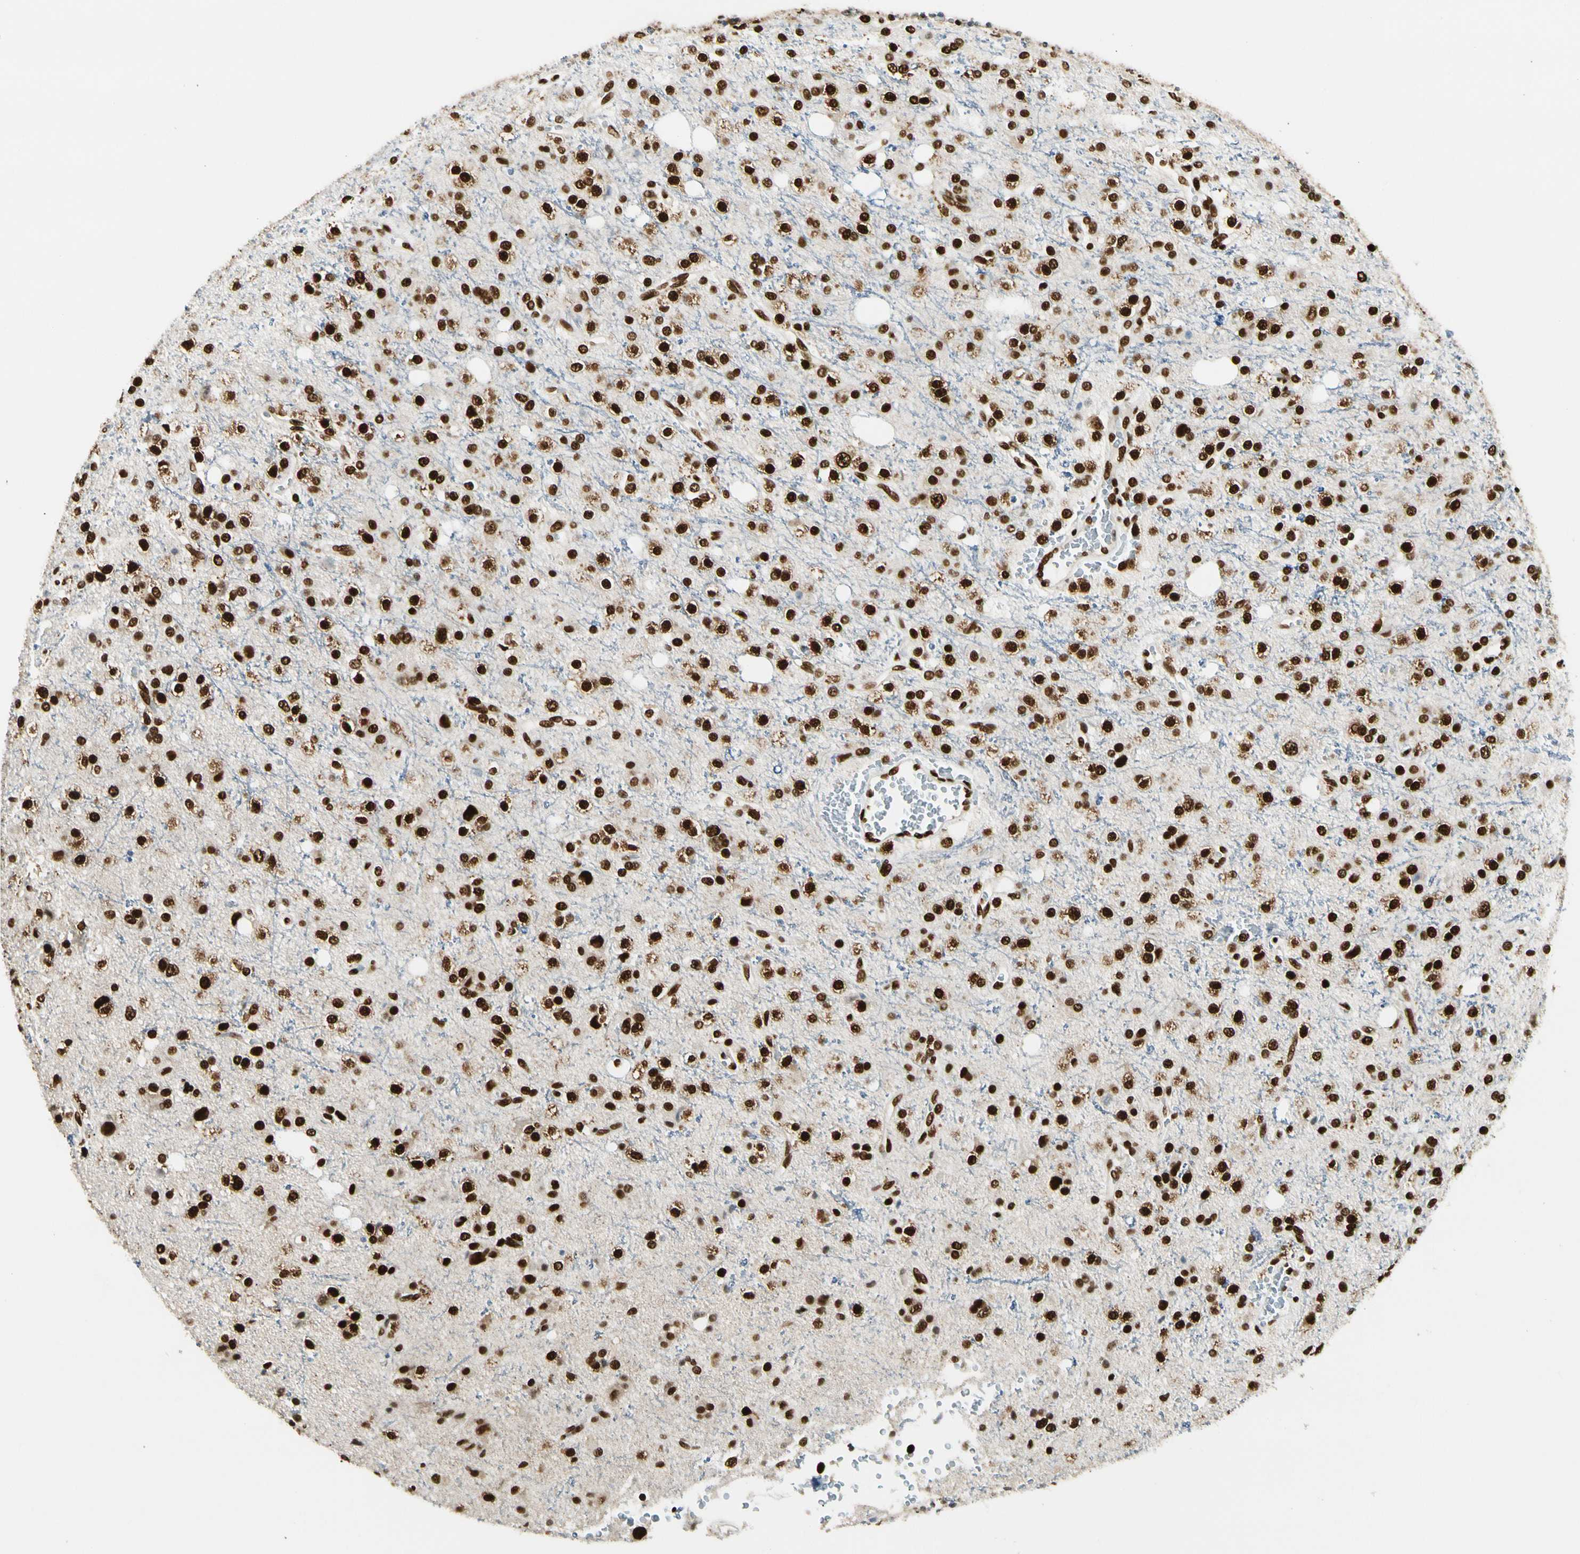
{"staining": {"intensity": "strong", "quantity": ">75%", "location": "nuclear"}, "tissue": "glioma", "cell_type": "Tumor cells", "image_type": "cancer", "snomed": [{"axis": "morphology", "description": "Glioma, malignant, High grade"}, {"axis": "topography", "description": "Brain"}], "caption": "Human glioma stained with a brown dye demonstrates strong nuclear positive positivity in approximately >75% of tumor cells.", "gene": "FUS", "patient": {"sex": "male", "age": 47}}